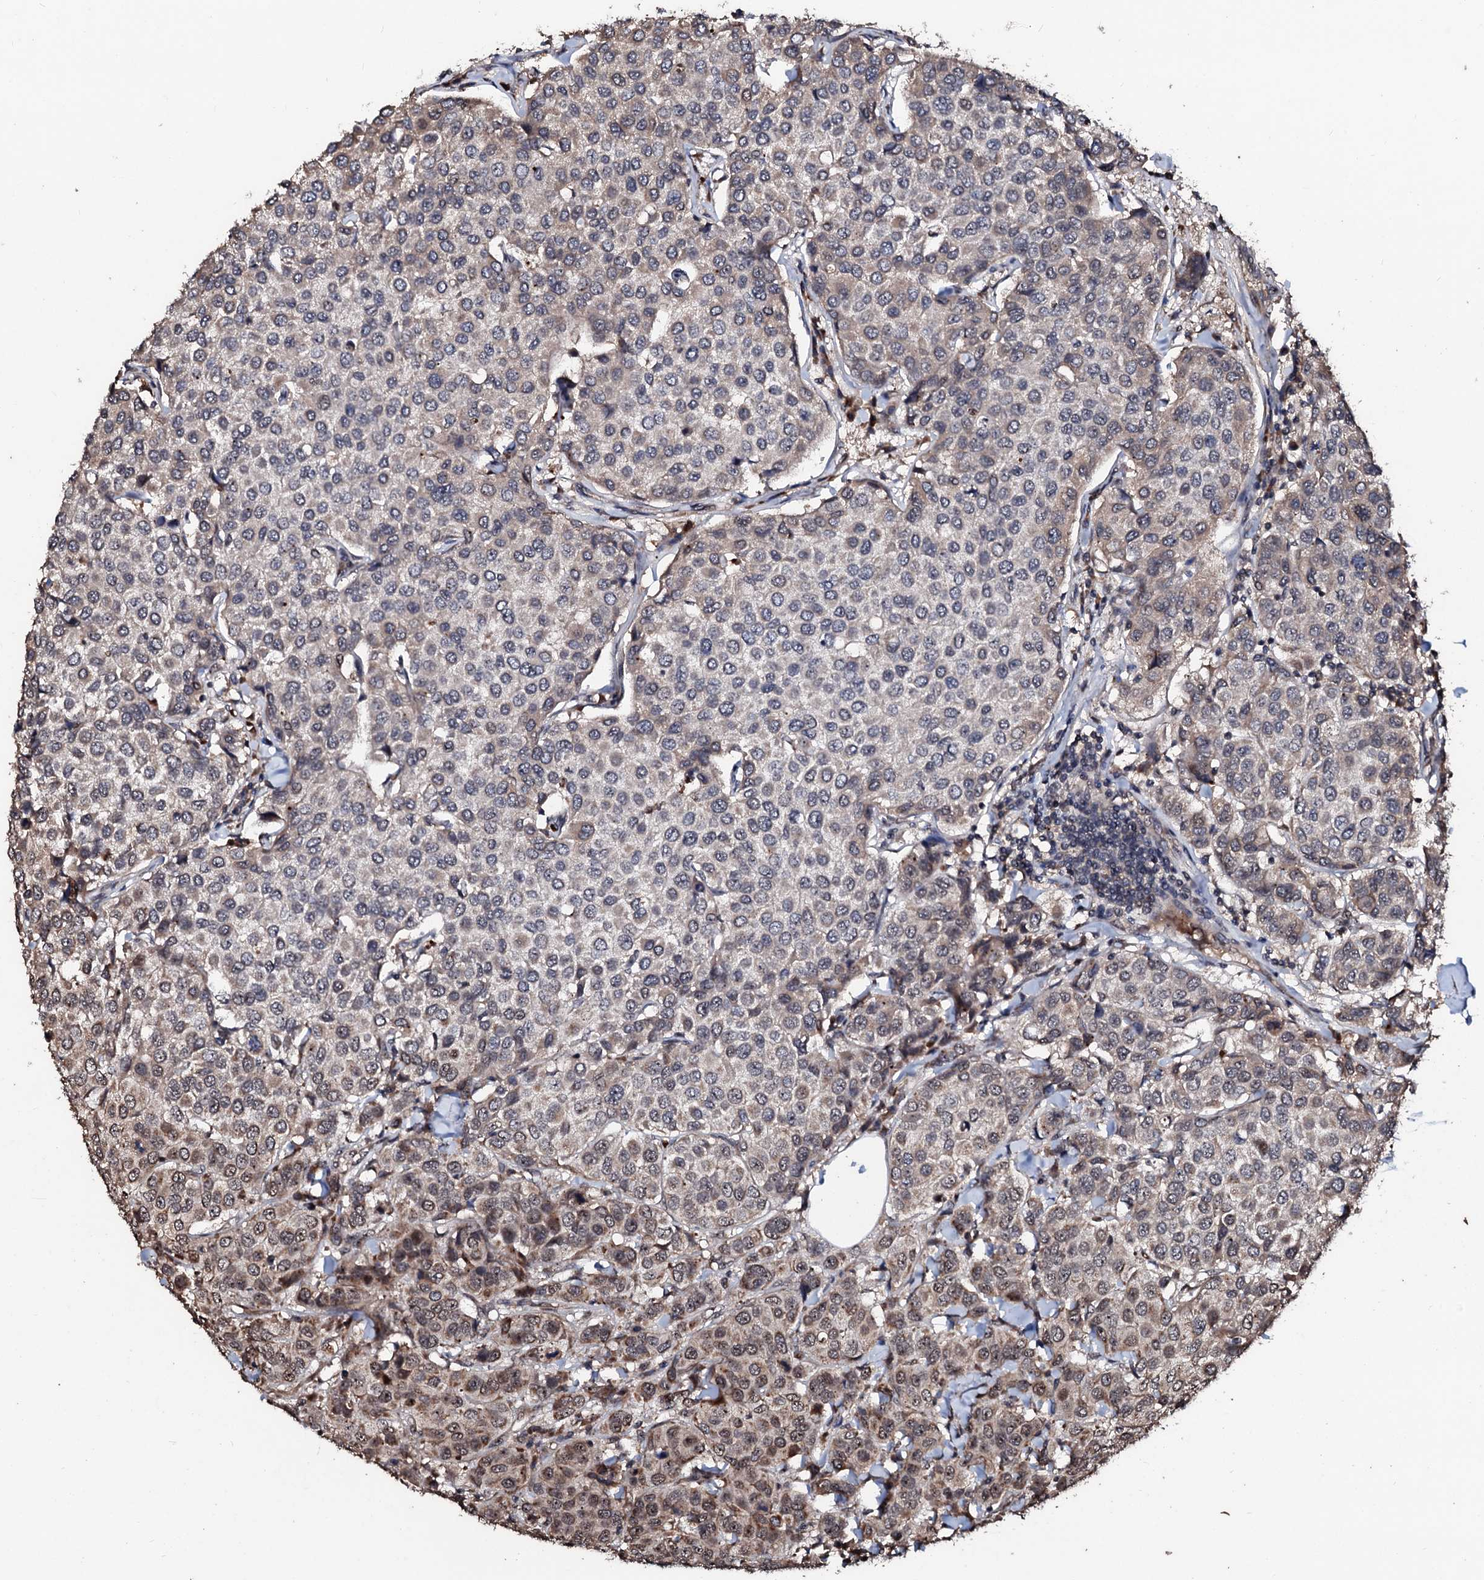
{"staining": {"intensity": "weak", "quantity": "<25%", "location": "cytoplasmic/membranous"}, "tissue": "breast cancer", "cell_type": "Tumor cells", "image_type": "cancer", "snomed": [{"axis": "morphology", "description": "Duct carcinoma"}, {"axis": "topography", "description": "Breast"}], "caption": "Human breast infiltrating ductal carcinoma stained for a protein using immunohistochemistry shows no staining in tumor cells.", "gene": "SUPT7L", "patient": {"sex": "female", "age": 55}}